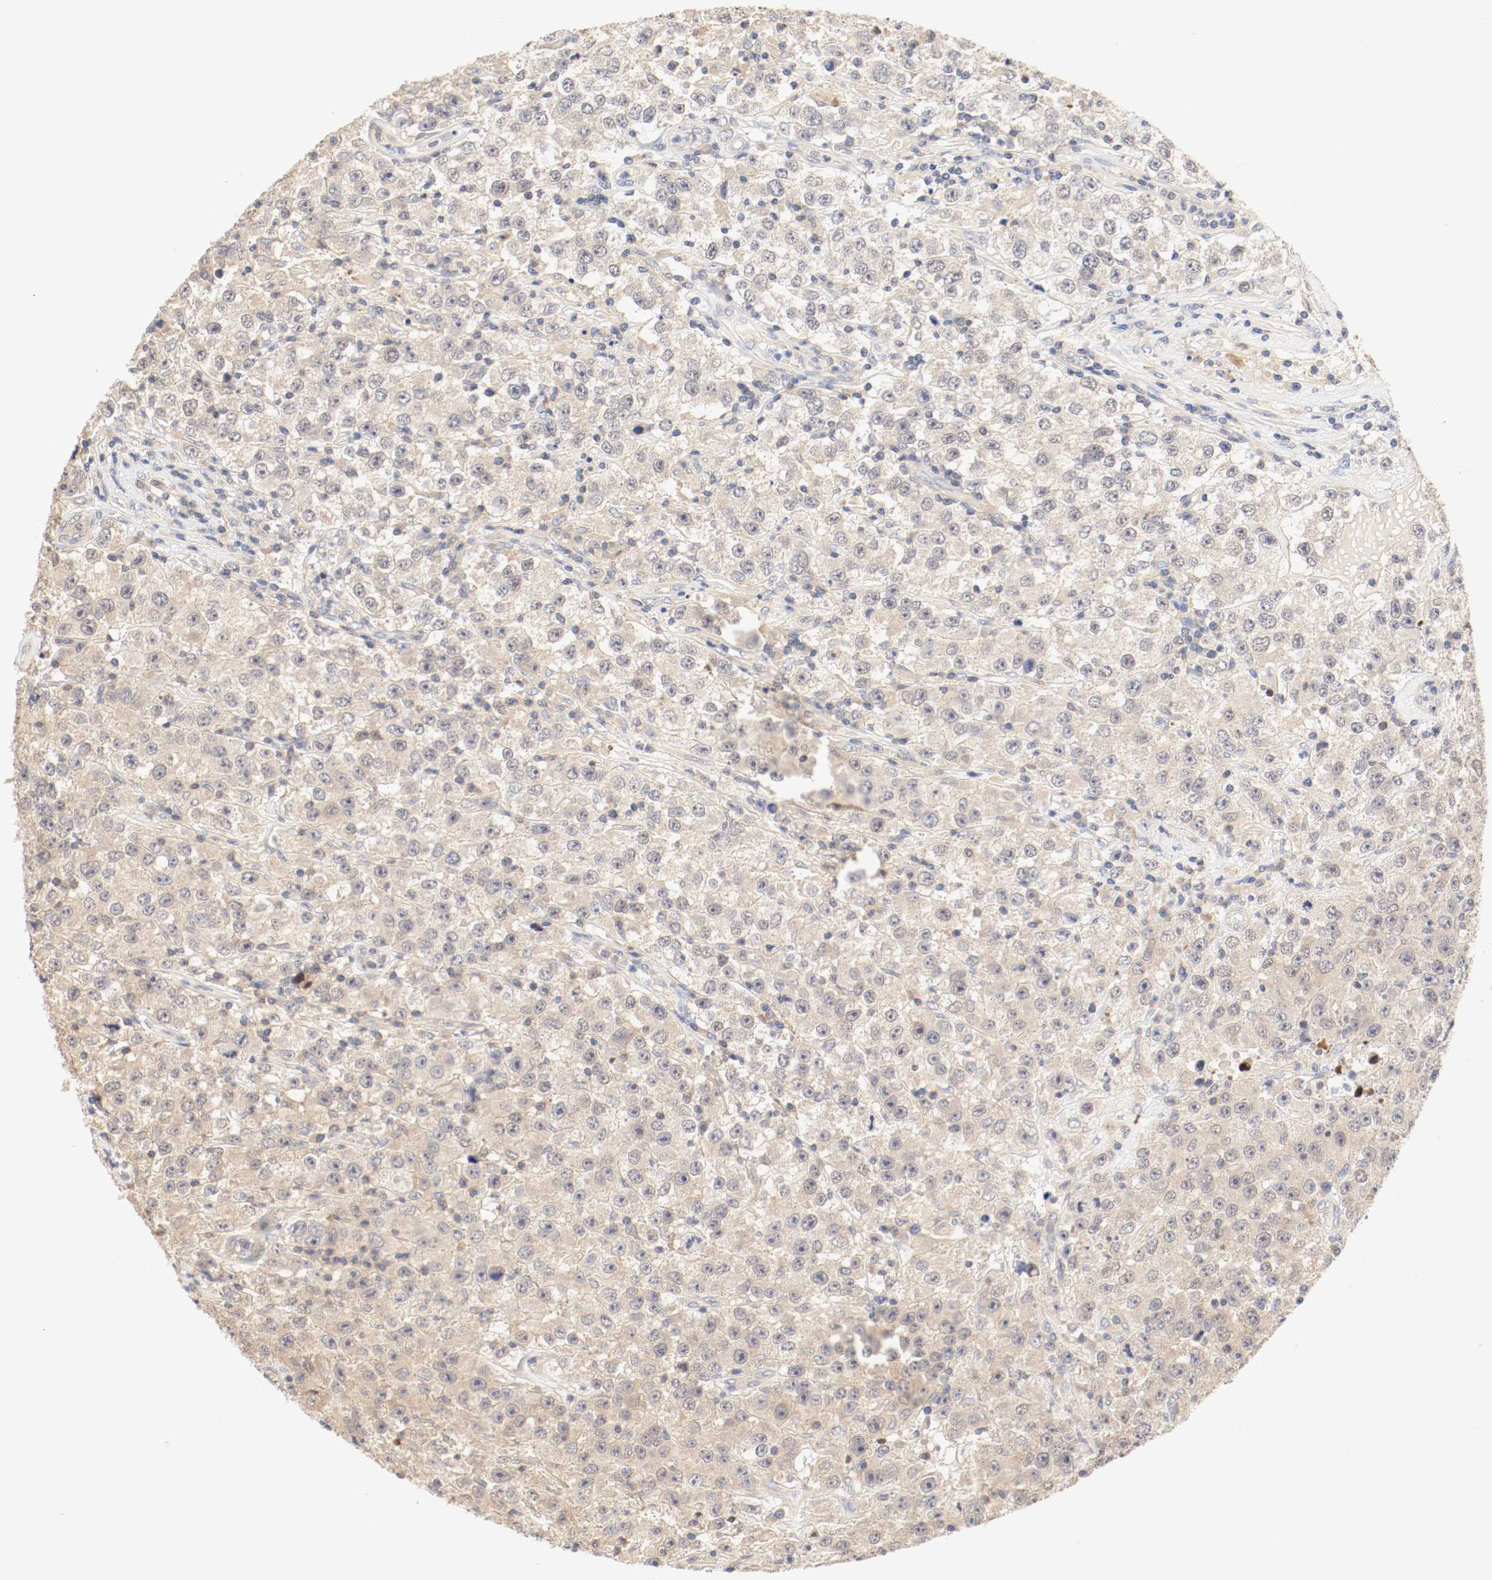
{"staining": {"intensity": "moderate", "quantity": ">75%", "location": "cytoplasmic/membranous"}, "tissue": "testis cancer", "cell_type": "Tumor cells", "image_type": "cancer", "snomed": [{"axis": "morphology", "description": "Seminoma, NOS"}, {"axis": "topography", "description": "Testis"}], "caption": "Seminoma (testis) was stained to show a protein in brown. There is medium levels of moderate cytoplasmic/membranous positivity in about >75% of tumor cells.", "gene": "GIT1", "patient": {"sex": "male", "age": 52}}